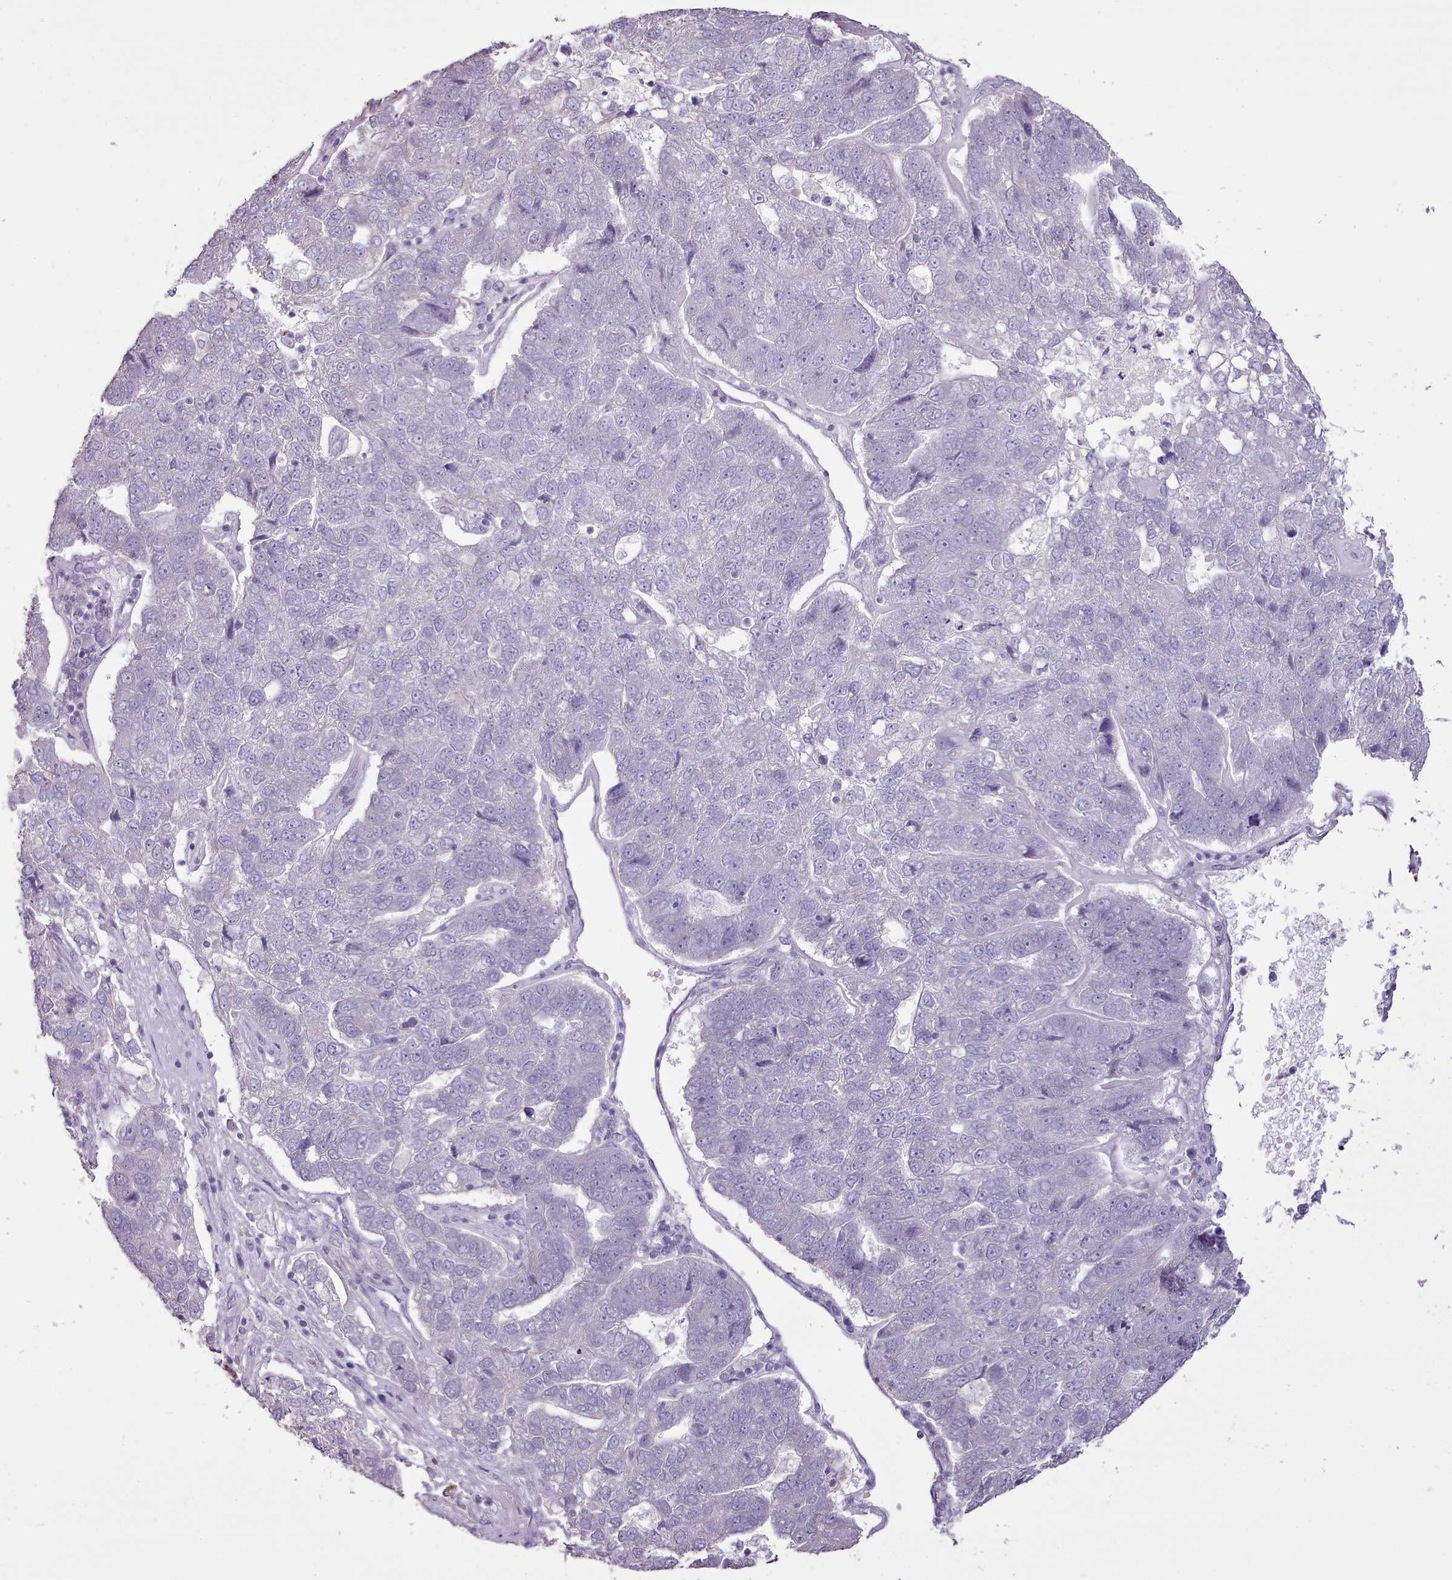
{"staining": {"intensity": "negative", "quantity": "none", "location": "none"}, "tissue": "pancreatic cancer", "cell_type": "Tumor cells", "image_type": "cancer", "snomed": [{"axis": "morphology", "description": "Adenocarcinoma, NOS"}, {"axis": "topography", "description": "Pancreas"}], "caption": "The micrograph exhibits no significant expression in tumor cells of adenocarcinoma (pancreatic).", "gene": "BLOC1S2", "patient": {"sex": "female", "age": 61}}